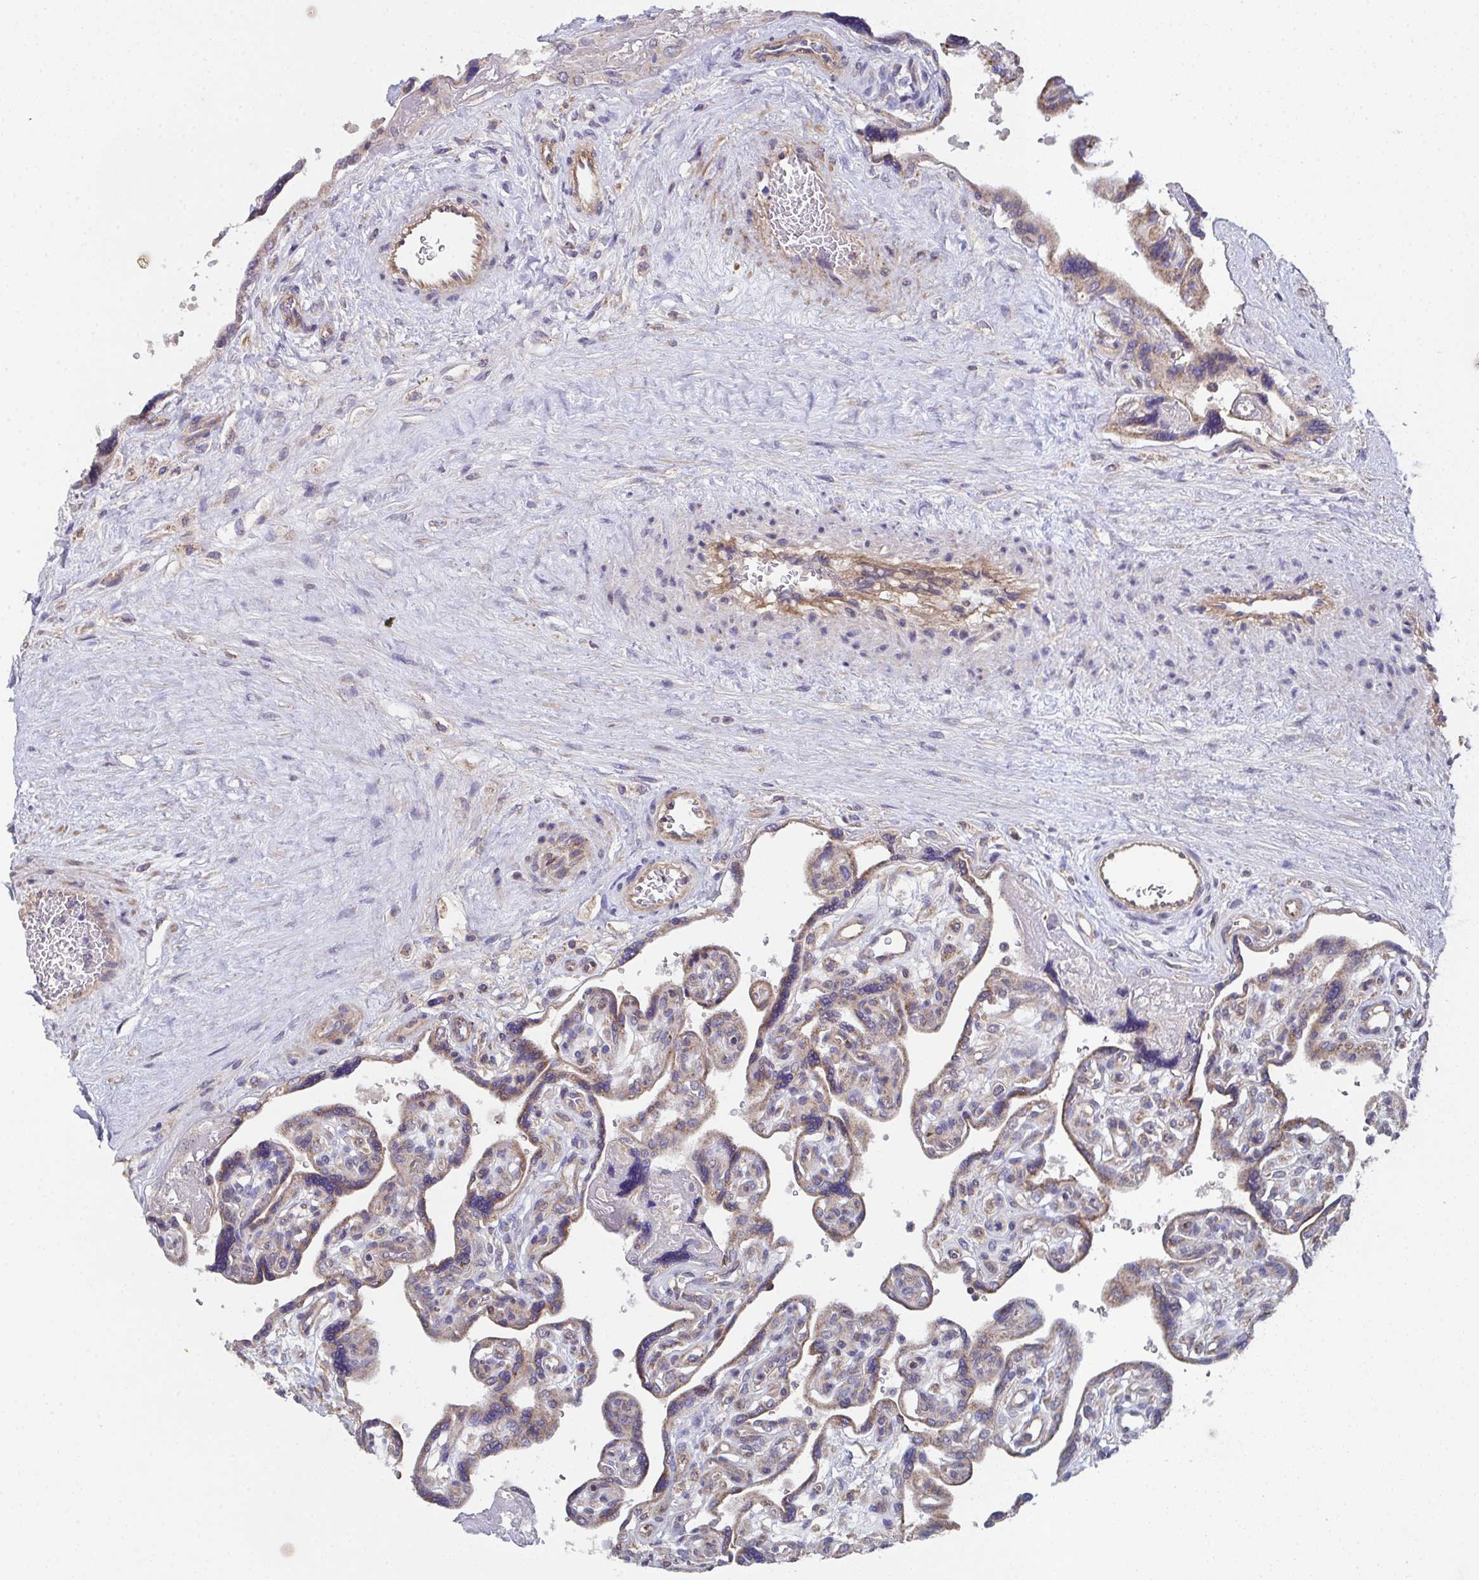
{"staining": {"intensity": "weak", "quantity": "<25%", "location": "cytoplasmic/membranous"}, "tissue": "placenta", "cell_type": "Decidual cells", "image_type": "normal", "snomed": [{"axis": "morphology", "description": "Normal tissue, NOS"}, {"axis": "topography", "description": "Placenta"}], "caption": "The photomicrograph reveals no significant expression in decidual cells of placenta. Nuclei are stained in blue.", "gene": "MT", "patient": {"sex": "female", "age": 39}}